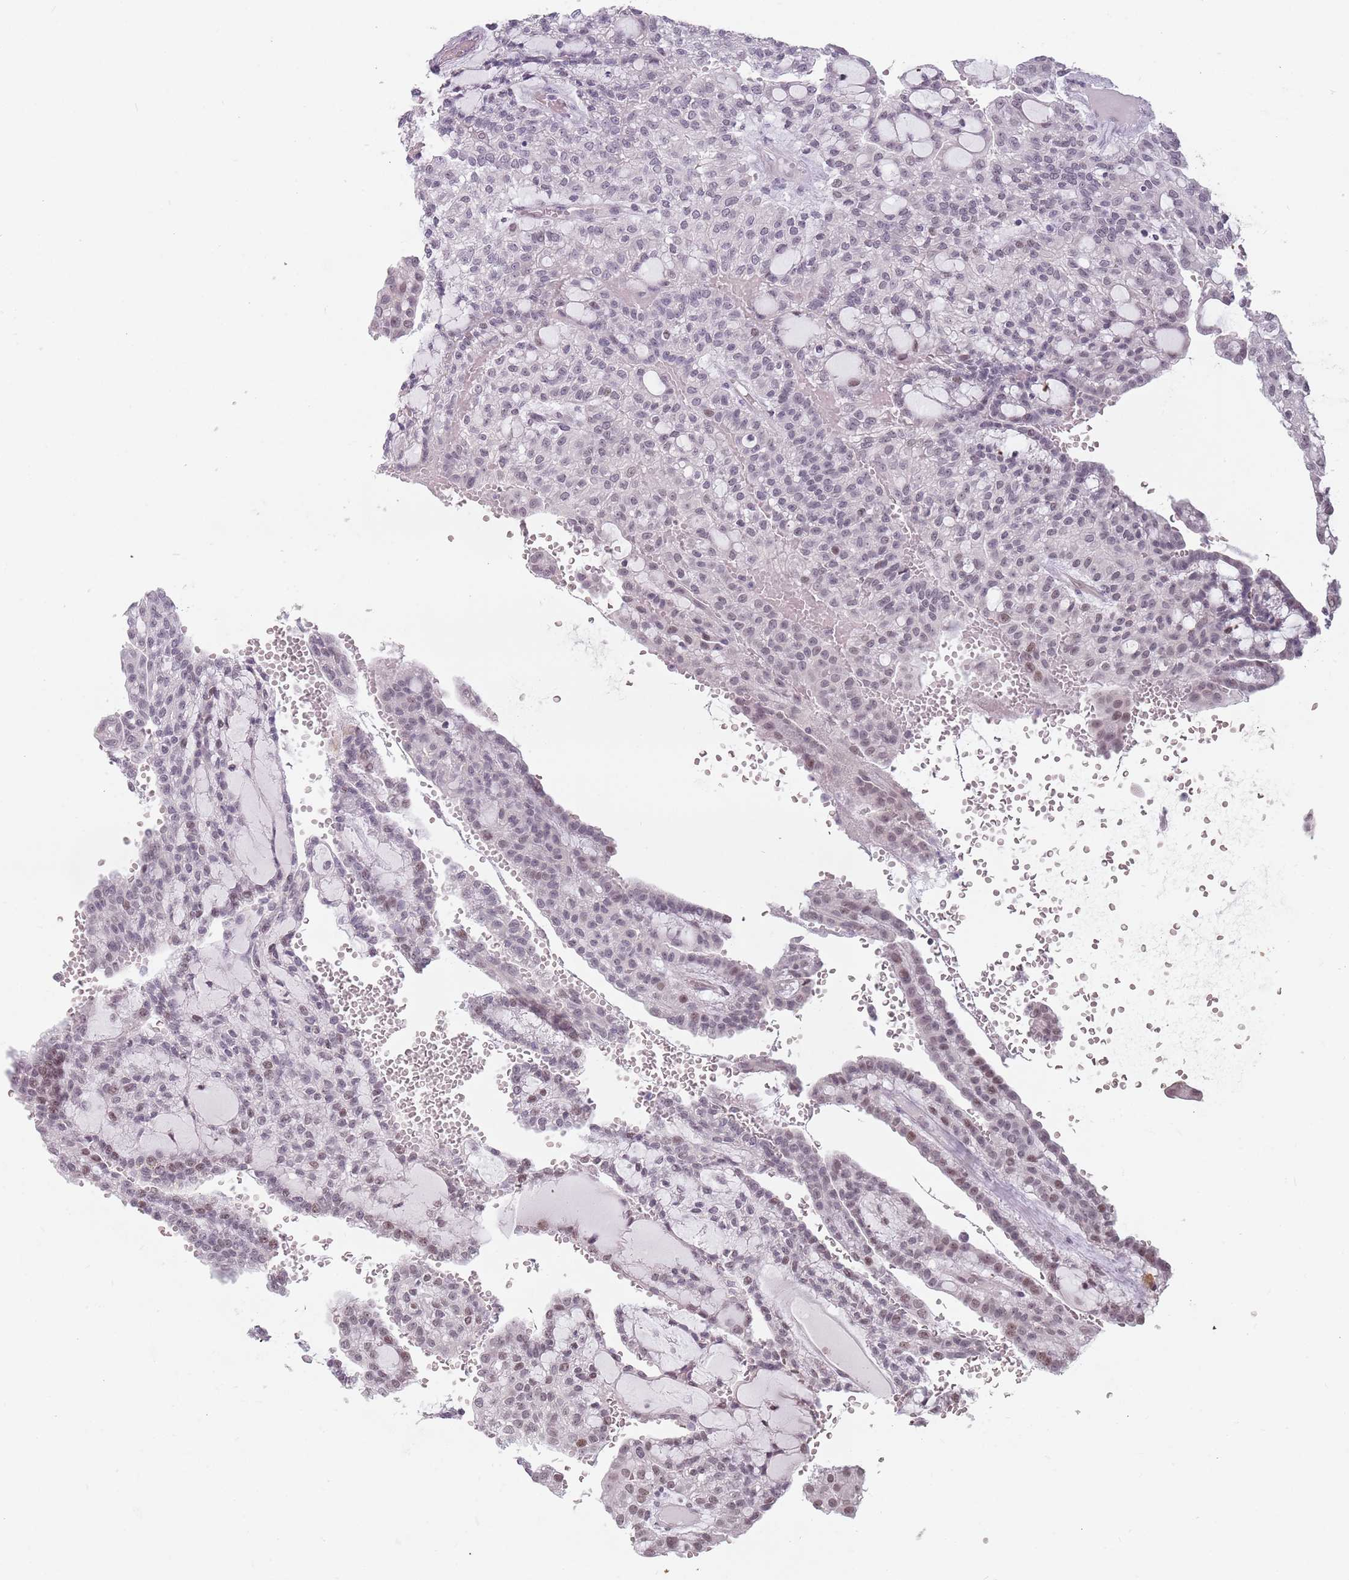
{"staining": {"intensity": "moderate", "quantity": "25%-75%", "location": "nuclear"}, "tissue": "renal cancer", "cell_type": "Tumor cells", "image_type": "cancer", "snomed": [{"axis": "morphology", "description": "Adenocarcinoma, NOS"}, {"axis": "topography", "description": "Kidney"}], "caption": "Renal cancer (adenocarcinoma) stained with immunohistochemistry demonstrates moderate nuclear staining in about 25%-75% of tumor cells.", "gene": "PTCHD1", "patient": {"sex": "male", "age": 63}}